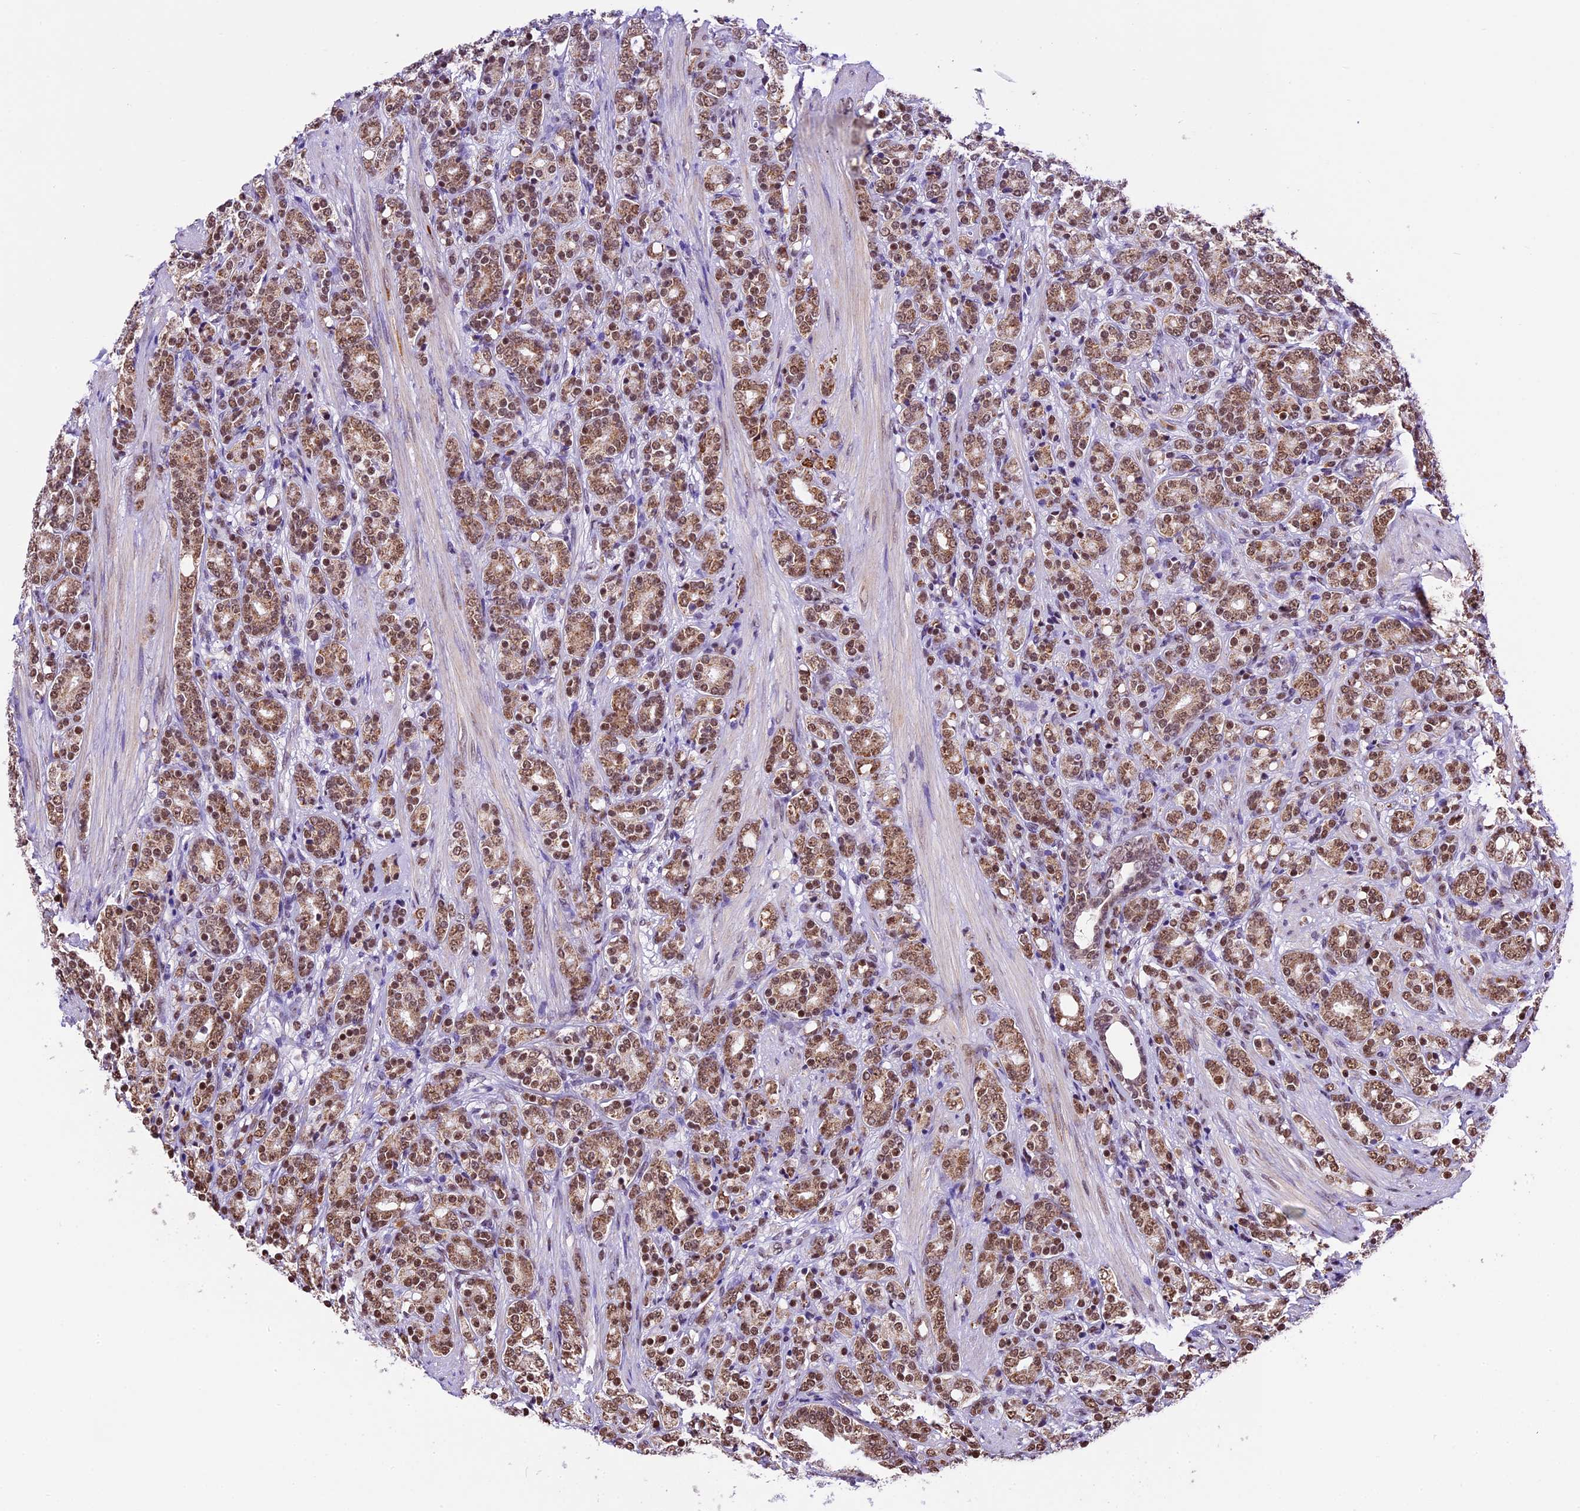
{"staining": {"intensity": "moderate", "quantity": ">75%", "location": "cytoplasmic/membranous,nuclear"}, "tissue": "prostate cancer", "cell_type": "Tumor cells", "image_type": "cancer", "snomed": [{"axis": "morphology", "description": "Adenocarcinoma, High grade"}, {"axis": "topography", "description": "Prostate"}], "caption": "Prostate high-grade adenocarcinoma stained with a protein marker demonstrates moderate staining in tumor cells.", "gene": "CARS2", "patient": {"sex": "male", "age": 62}}